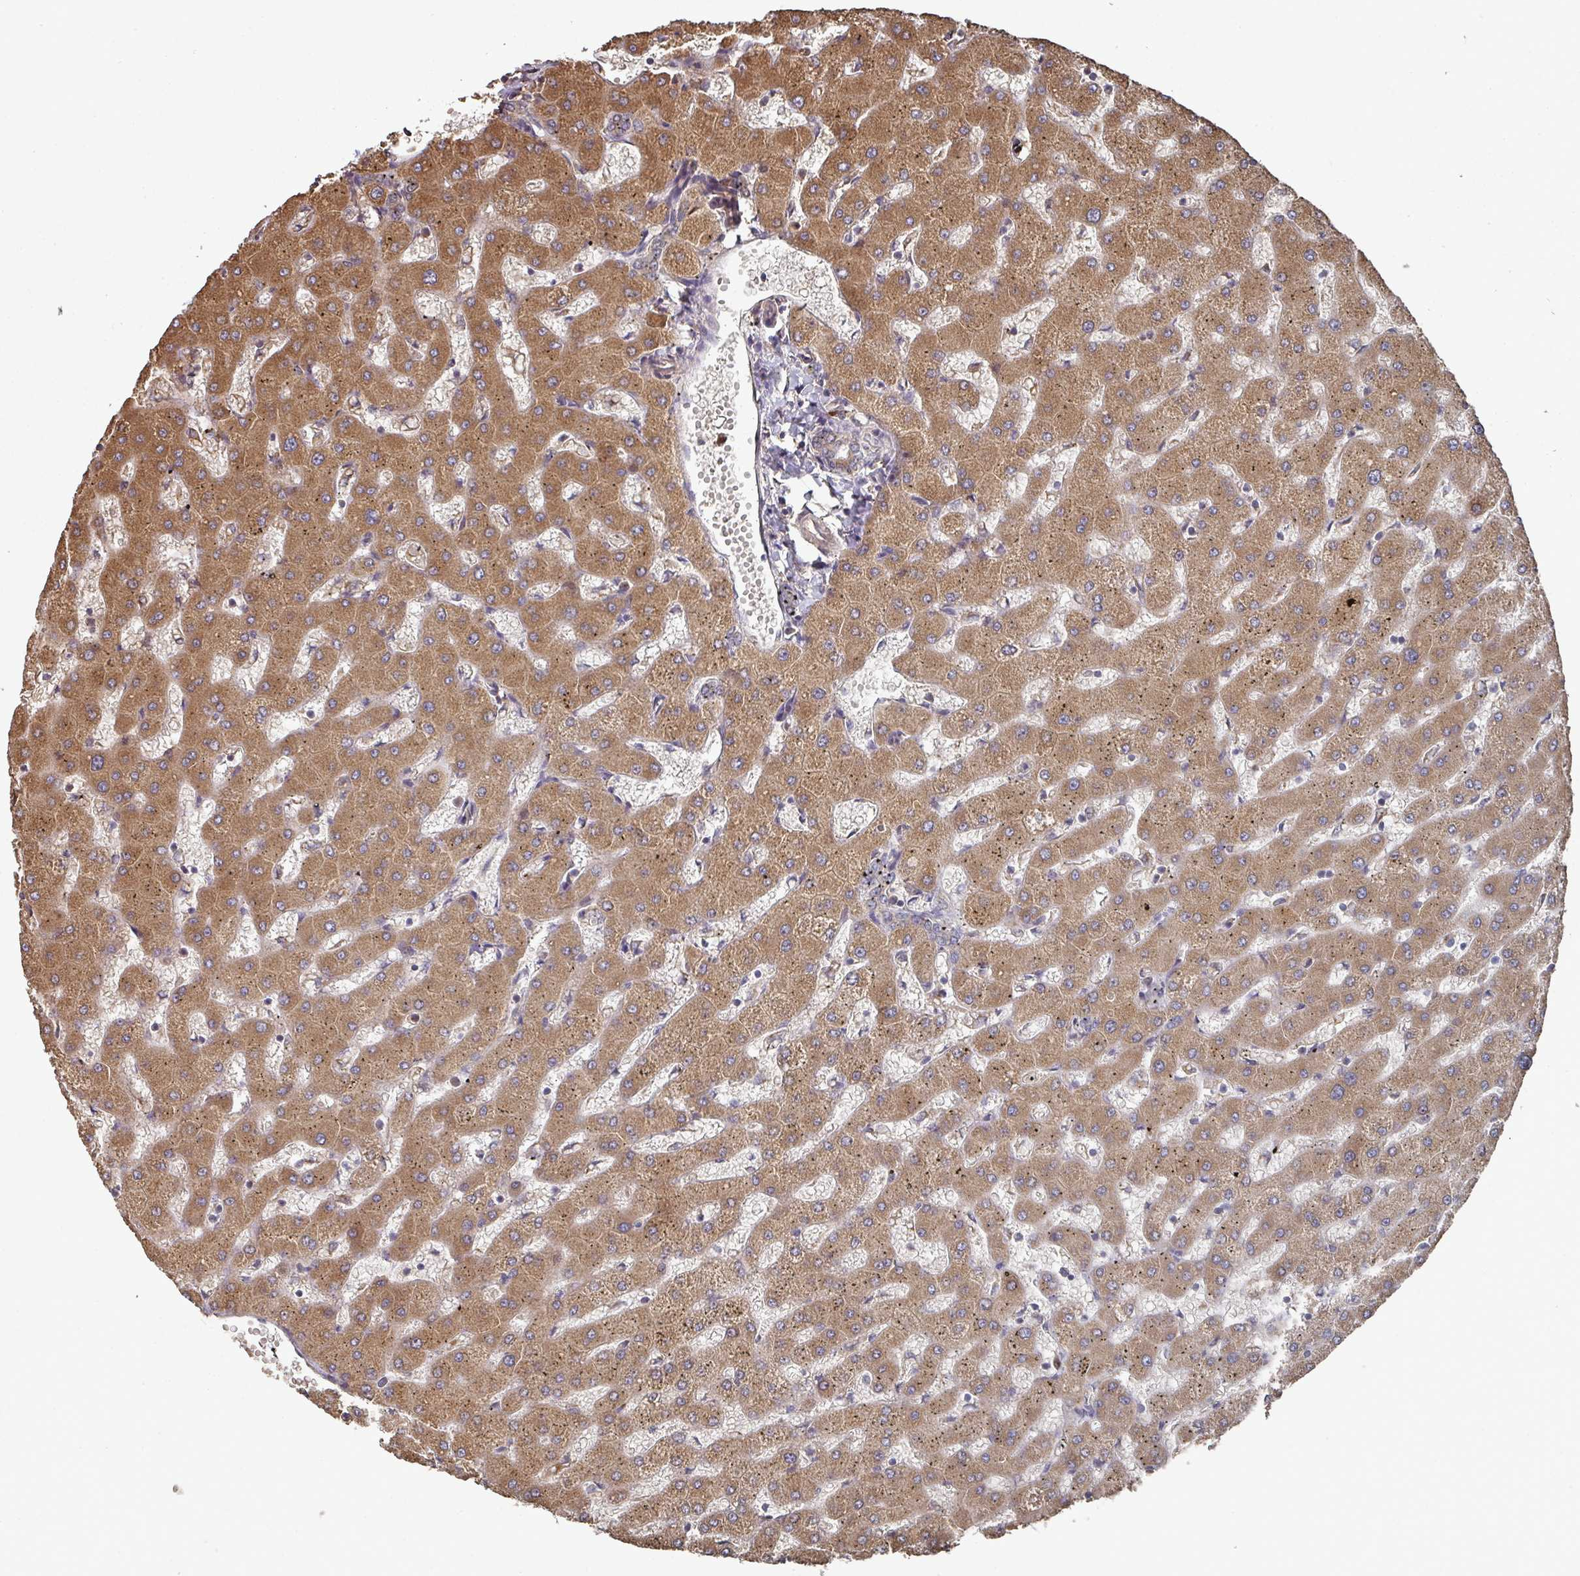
{"staining": {"intensity": "moderate", "quantity": "25%-75%", "location": "cytoplasmic/membranous"}, "tissue": "liver", "cell_type": "Cholangiocytes", "image_type": "normal", "snomed": [{"axis": "morphology", "description": "Normal tissue, NOS"}, {"axis": "topography", "description": "Liver"}], "caption": "Immunohistochemical staining of unremarkable human liver displays medium levels of moderate cytoplasmic/membranous expression in approximately 25%-75% of cholangiocytes.", "gene": "EDEM2", "patient": {"sex": "female", "age": 63}}